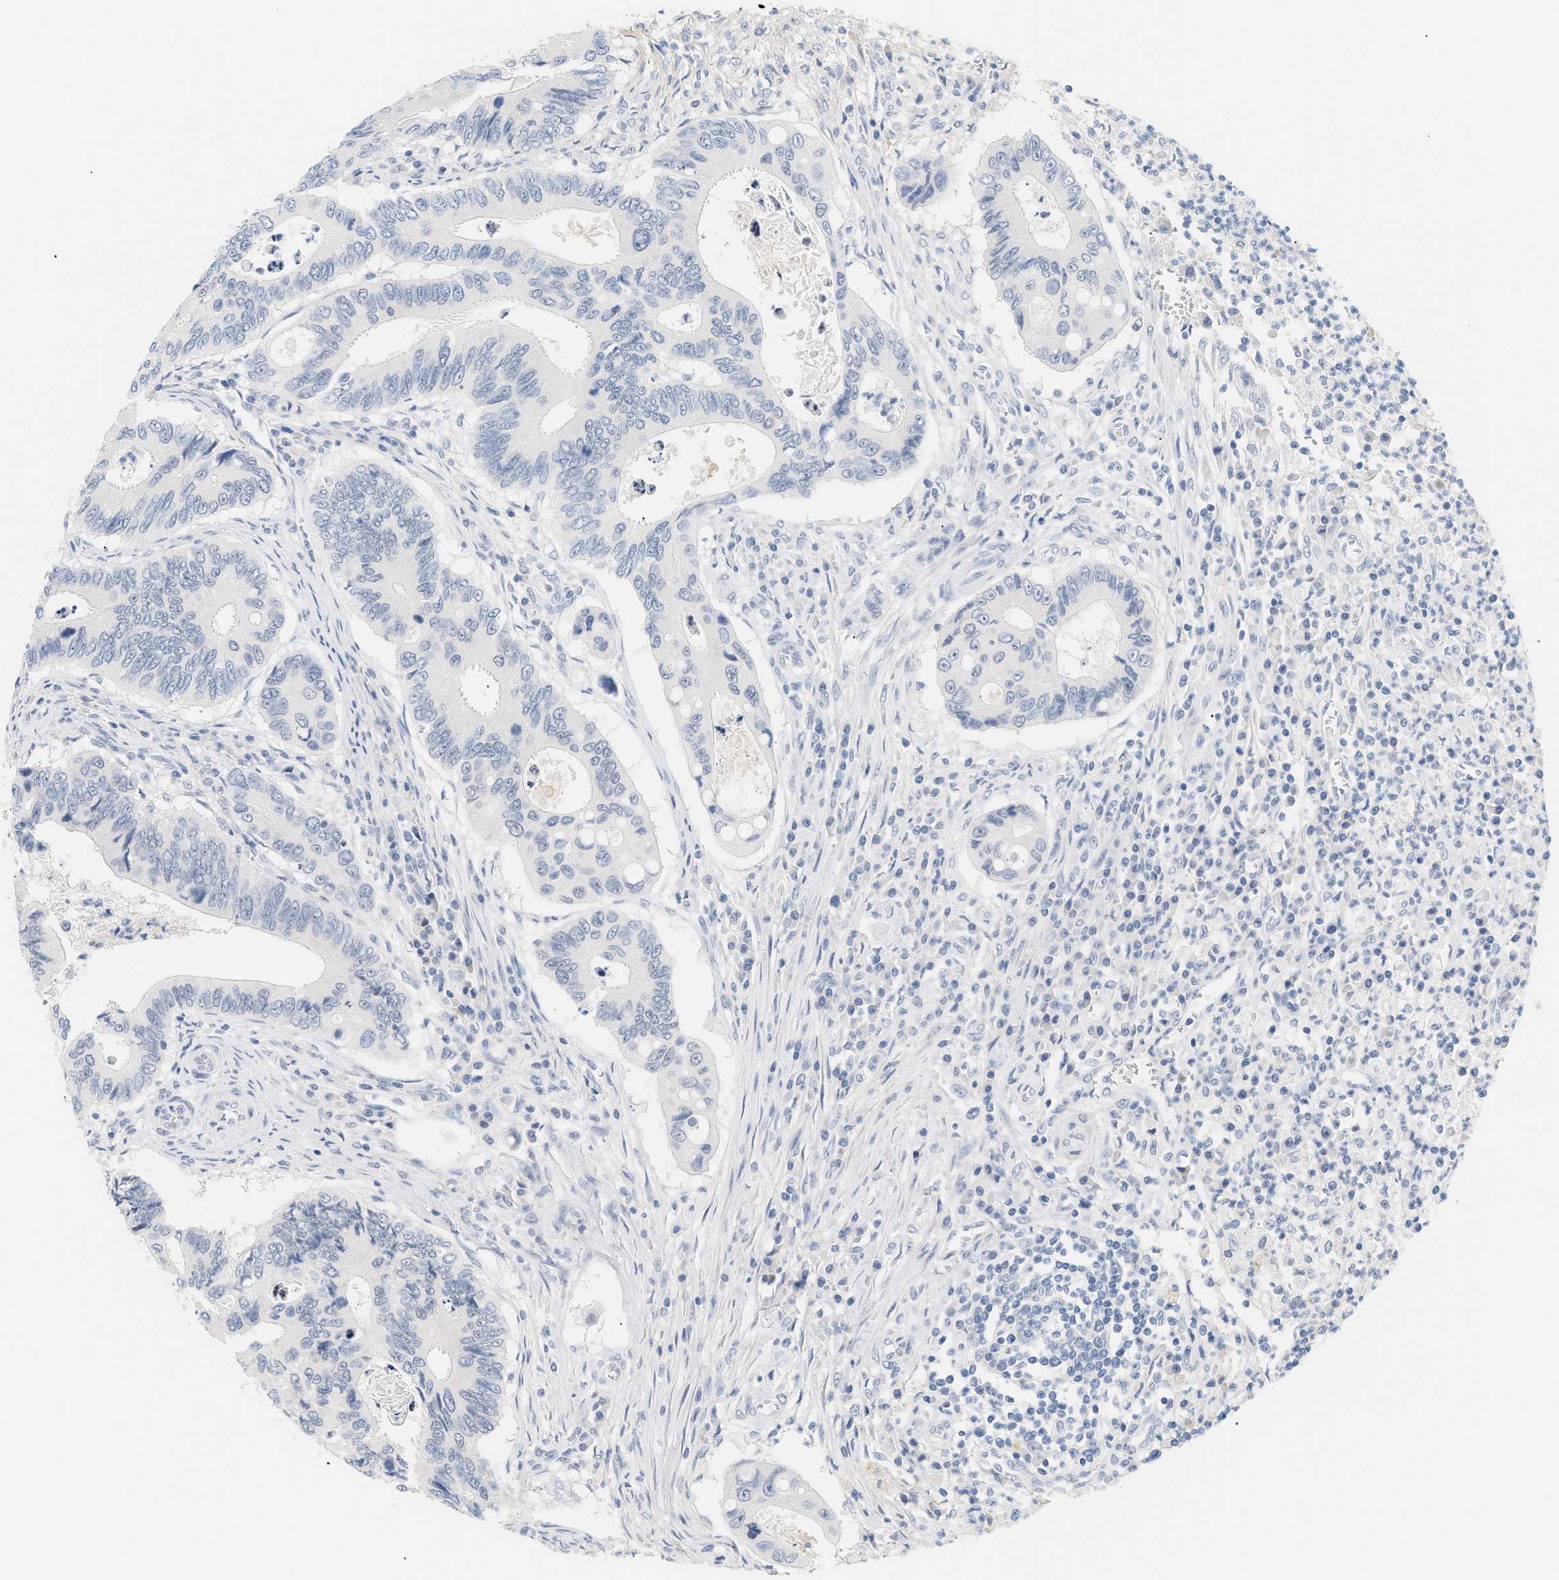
{"staining": {"intensity": "negative", "quantity": "none", "location": "none"}, "tissue": "colorectal cancer", "cell_type": "Tumor cells", "image_type": "cancer", "snomed": [{"axis": "morphology", "description": "Inflammation, NOS"}, {"axis": "morphology", "description": "Adenocarcinoma, NOS"}, {"axis": "topography", "description": "Colon"}], "caption": "This image is of colorectal adenocarcinoma stained with immunohistochemistry (IHC) to label a protein in brown with the nuclei are counter-stained blue. There is no expression in tumor cells.", "gene": "CFH", "patient": {"sex": "male", "age": 72}}